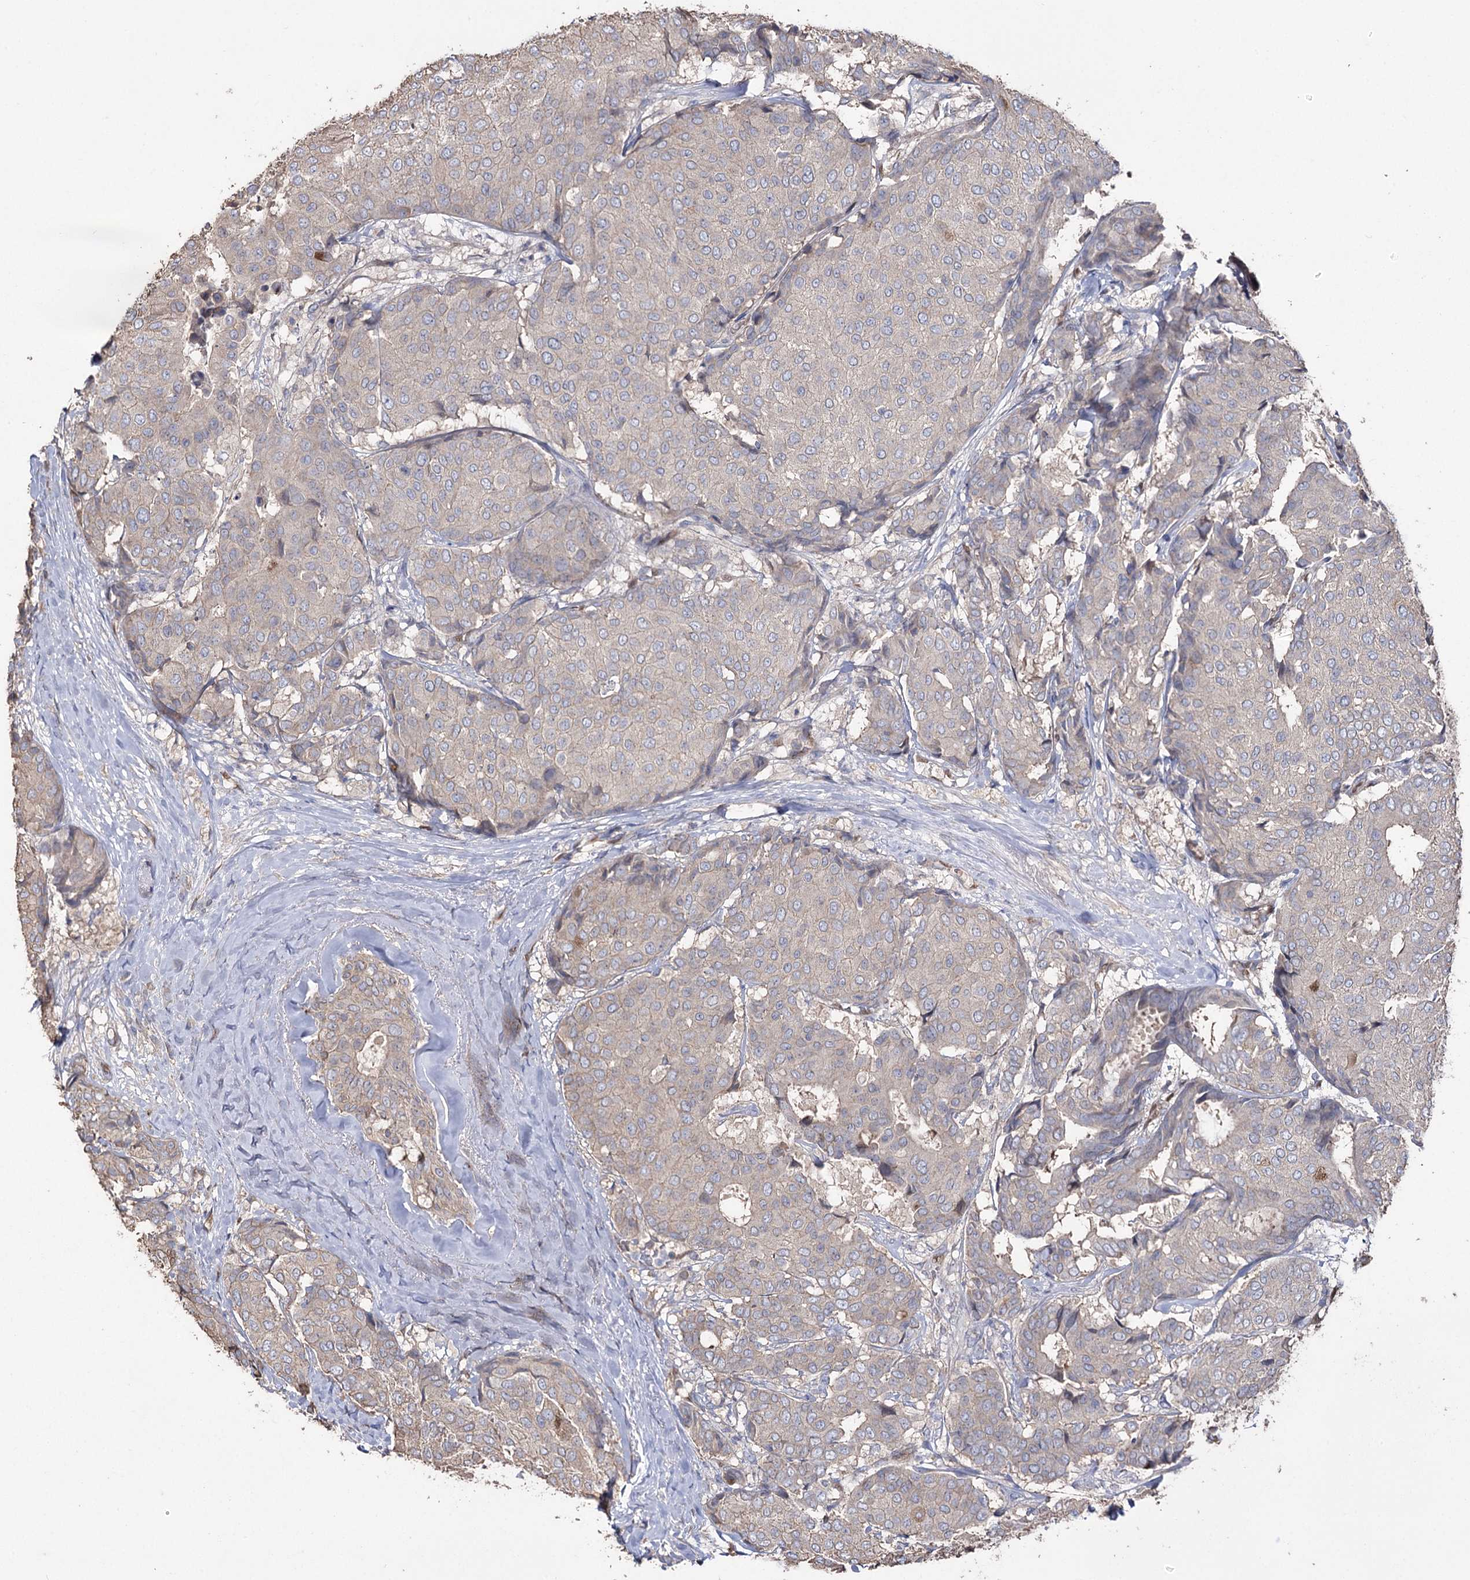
{"staining": {"intensity": "weak", "quantity": "<25%", "location": "cytoplasmic/membranous"}, "tissue": "breast cancer", "cell_type": "Tumor cells", "image_type": "cancer", "snomed": [{"axis": "morphology", "description": "Duct carcinoma"}, {"axis": "topography", "description": "Breast"}], "caption": "A histopathology image of human infiltrating ductal carcinoma (breast) is negative for staining in tumor cells.", "gene": "FAM13B", "patient": {"sex": "female", "age": 75}}